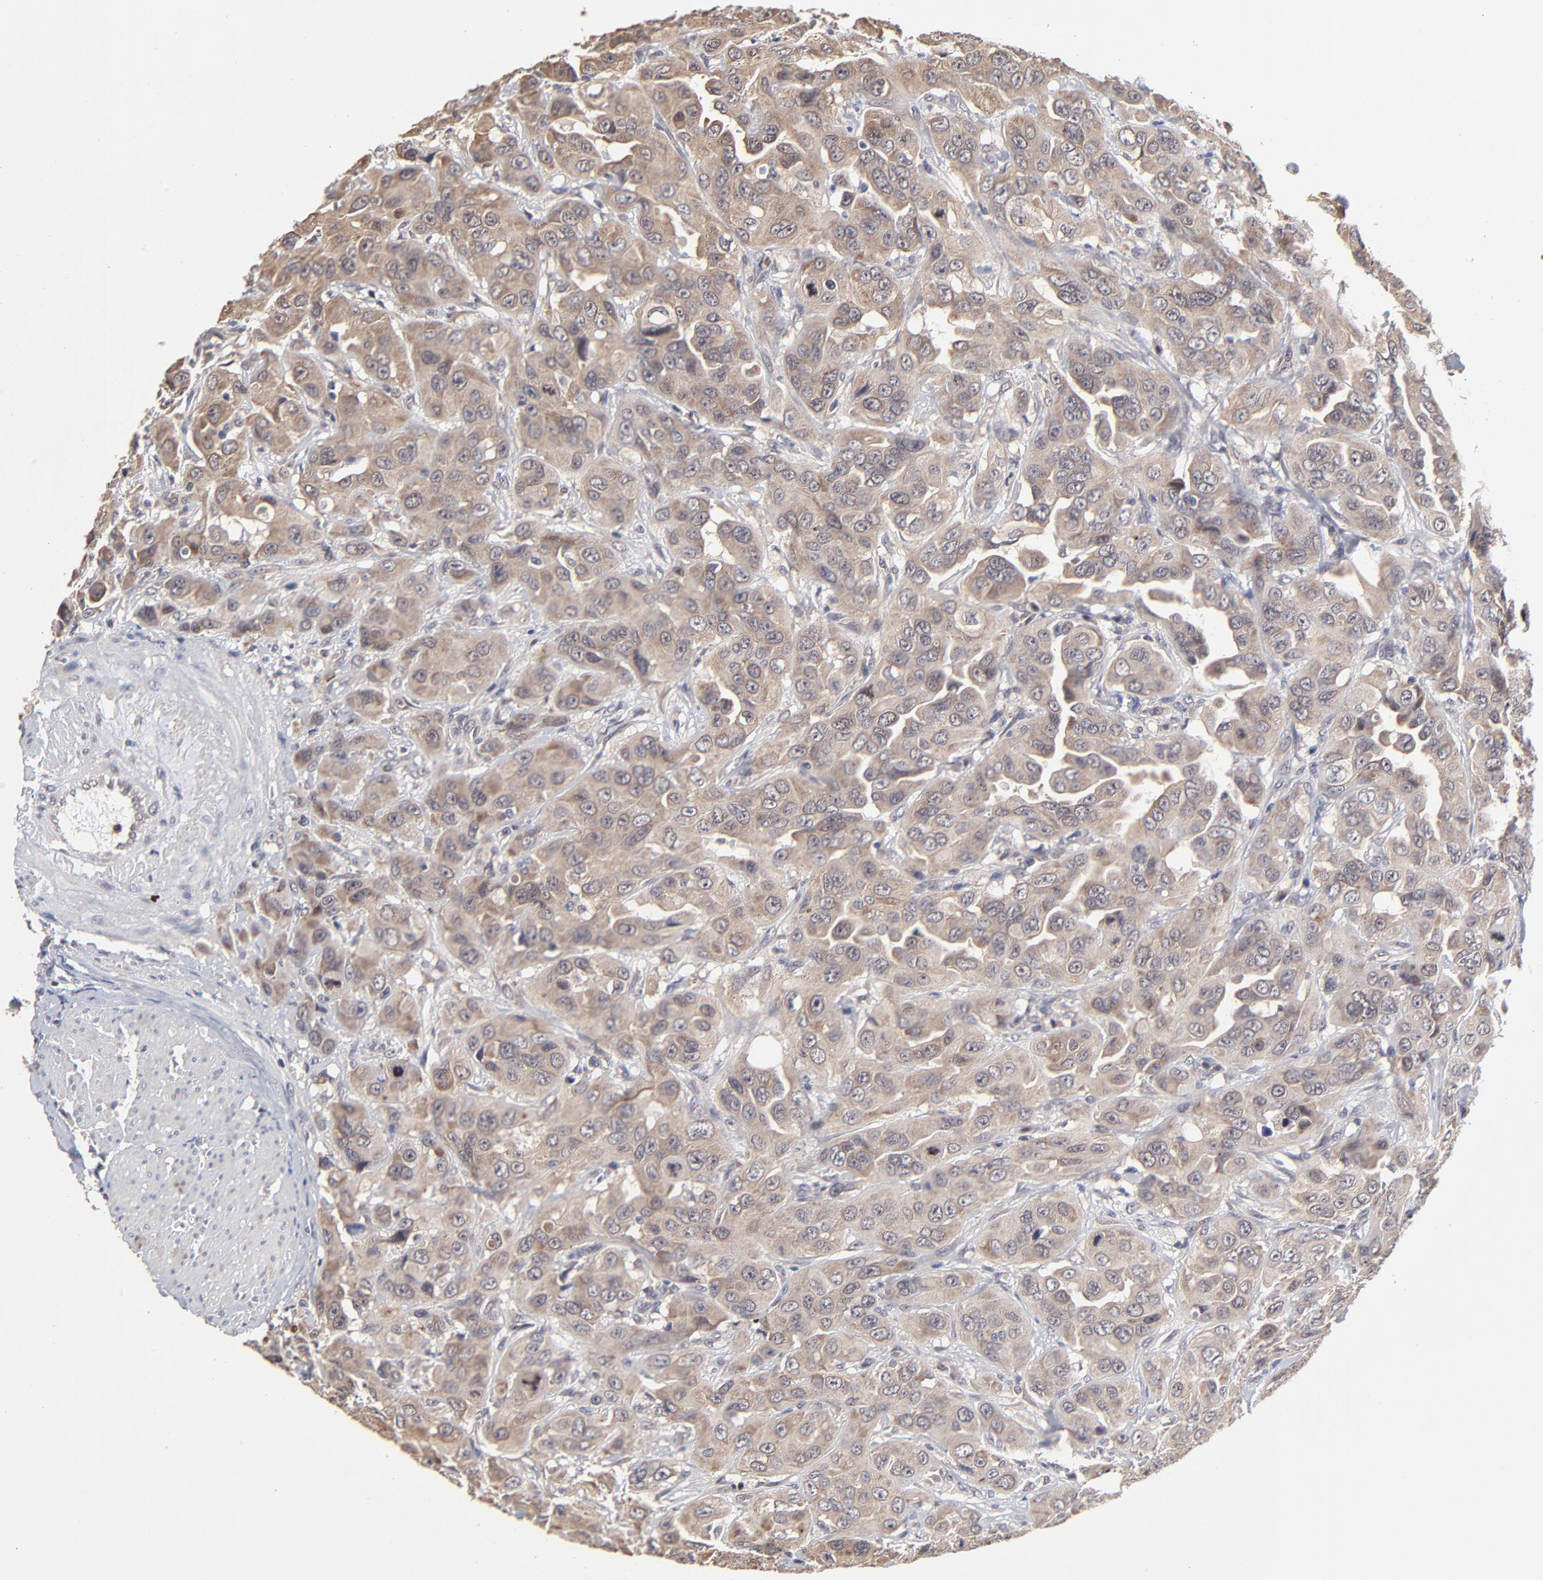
{"staining": {"intensity": "moderate", "quantity": ">75%", "location": "cytoplasmic/membranous"}, "tissue": "urothelial cancer", "cell_type": "Tumor cells", "image_type": "cancer", "snomed": [{"axis": "morphology", "description": "Urothelial carcinoma, High grade"}, {"axis": "topography", "description": "Urinary bladder"}], "caption": "Immunohistochemistry (IHC) of human high-grade urothelial carcinoma displays medium levels of moderate cytoplasmic/membranous staining in approximately >75% of tumor cells.", "gene": "FRMD8", "patient": {"sex": "male", "age": 73}}